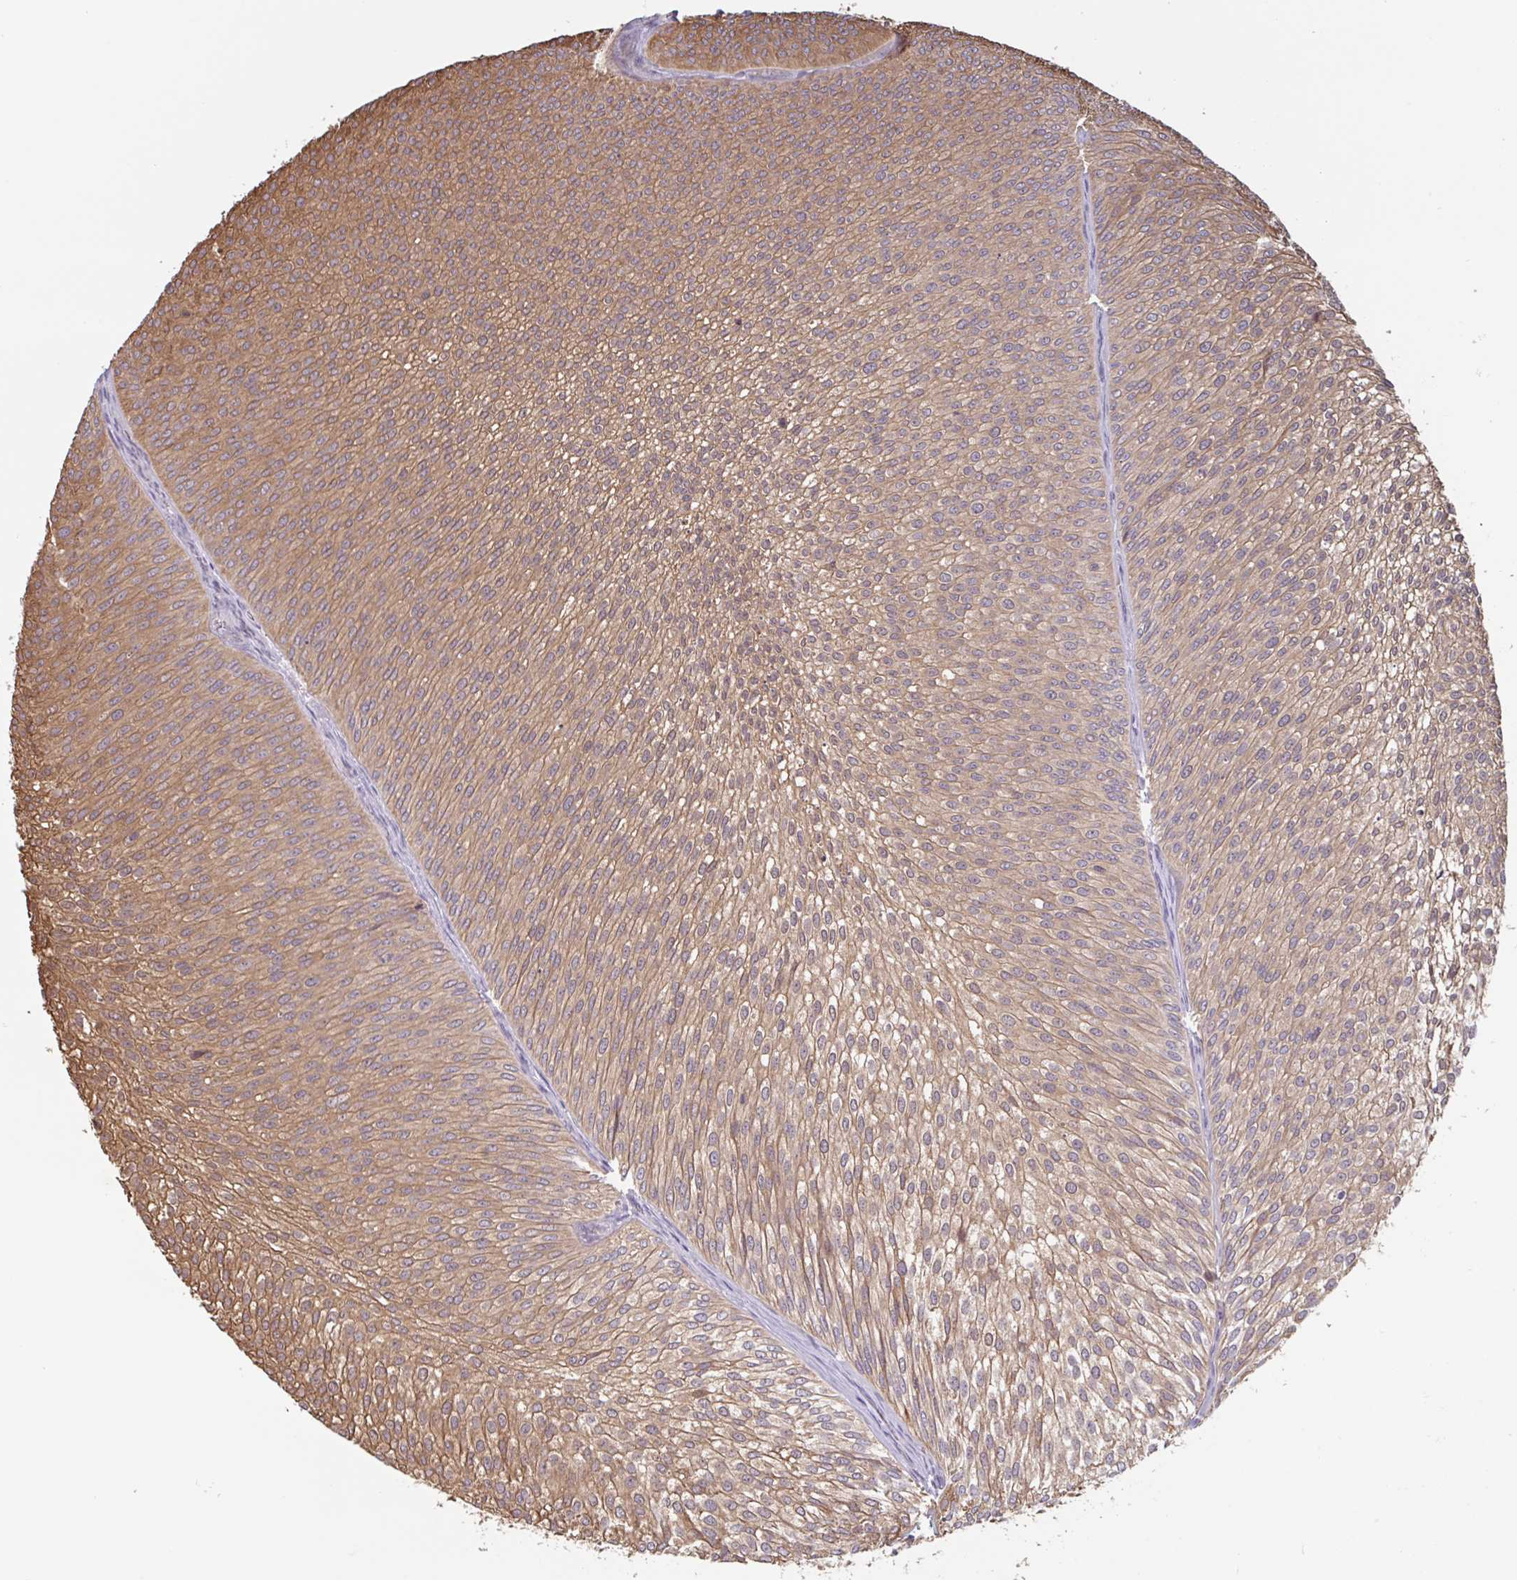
{"staining": {"intensity": "moderate", "quantity": ">75%", "location": "cytoplasmic/membranous"}, "tissue": "urothelial cancer", "cell_type": "Tumor cells", "image_type": "cancer", "snomed": [{"axis": "morphology", "description": "Urothelial carcinoma, Low grade"}, {"axis": "topography", "description": "Urinary bladder"}], "caption": "This photomicrograph displays IHC staining of human low-grade urothelial carcinoma, with medium moderate cytoplasmic/membranous positivity in about >75% of tumor cells.", "gene": "OTOP2", "patient": {"sex": "male", "age": 91}}